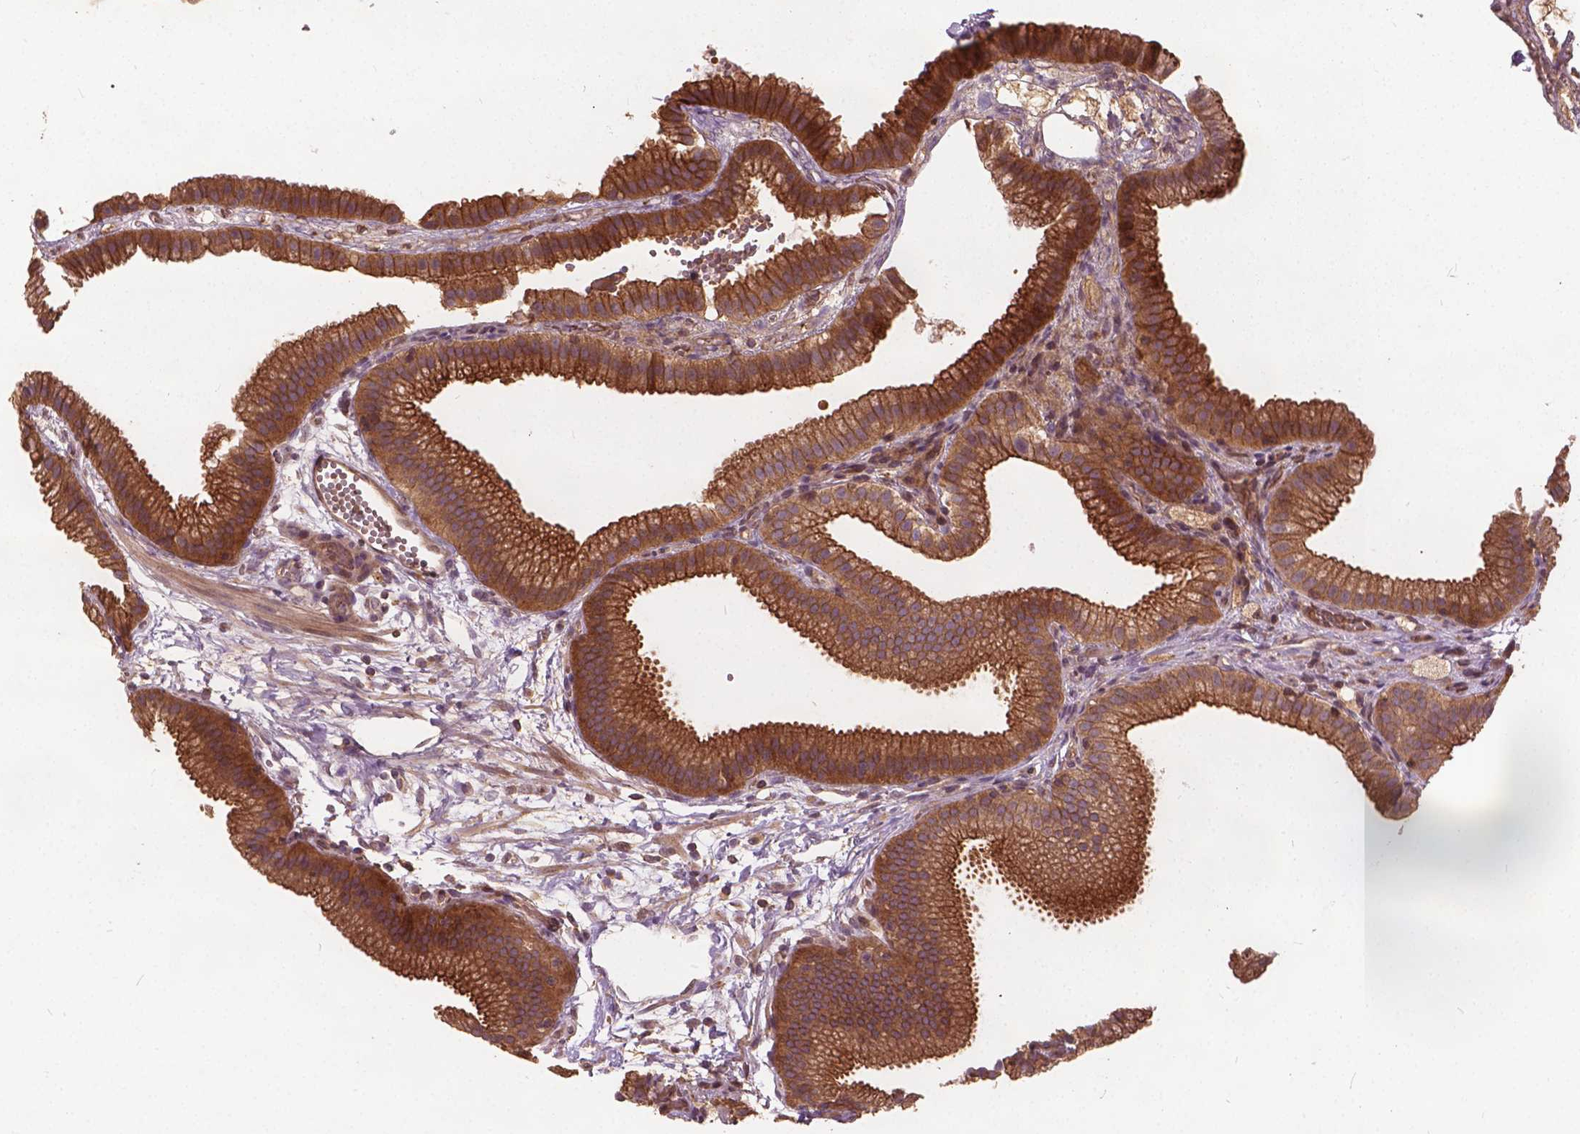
{"staining": {"intensity": "strong", "quantity": ">75%", "location": "cytoplasmic/membranous"}, "tissue": "gallbladder", "cell_type": "Glandular cells", "image_type": "normal", "snomed": [{"axis": "morphology", "description": "Normal tissue, NOS"}, {"axis": "topography", "description": "Gallbladder"}], "caption": "Immunohistochemical staining of benign gallbladder exhibits high levels of strong cytoplasmic/membranous staining in about >75% of glandular cells.", "gene": "UBXN2A", "patient": {"sex": "female", "age": 63}}